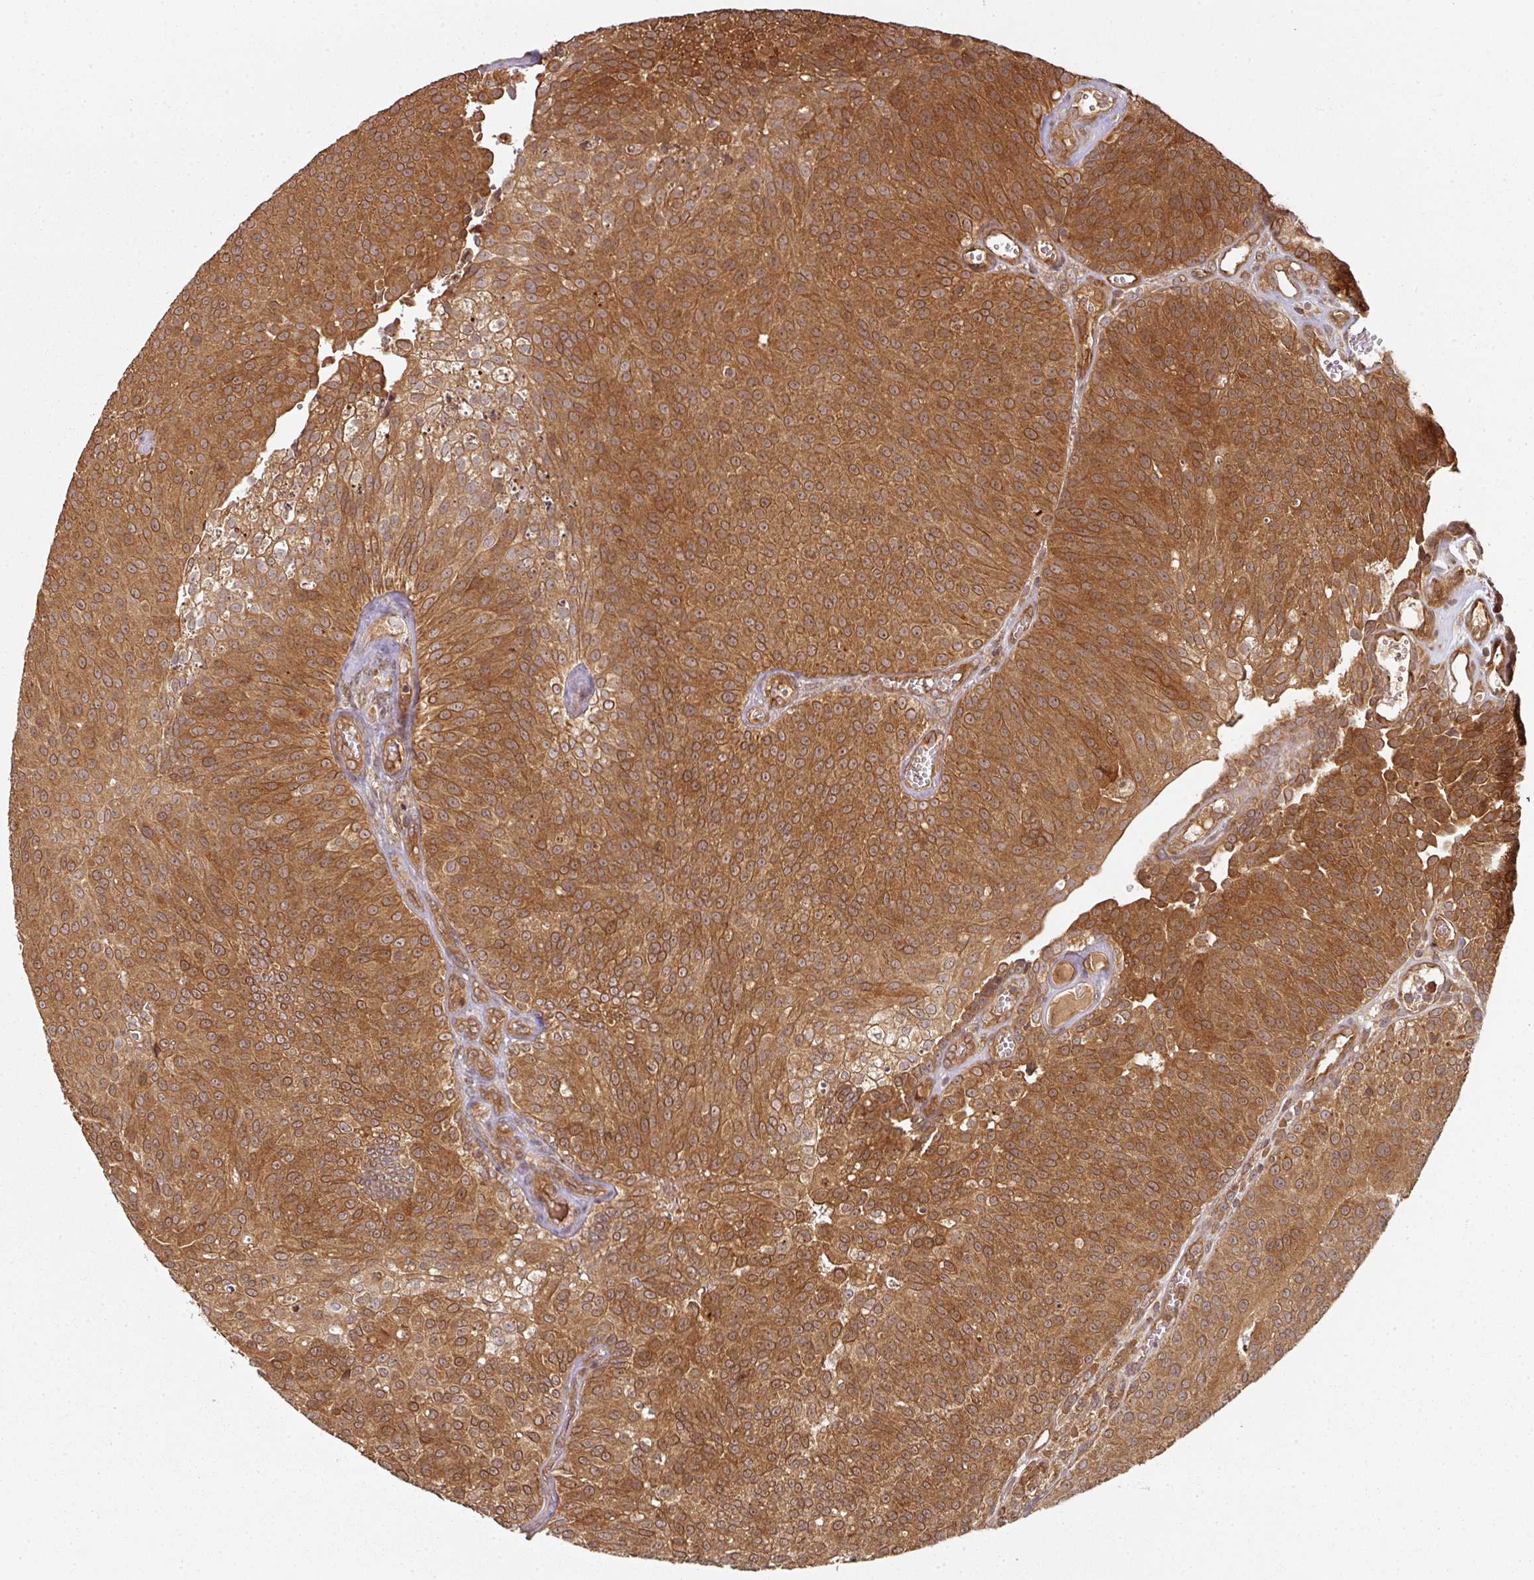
{"staining": {"intensity": "strong", "quantity": ">75%", "location": "cytoplasmic/membranous"}, "tissue": "urothelial cancer", "cell_type": "Tumor cells", "image_type": "cancer", "snomed": [{"axis": "morphology", "description": "Urothelial carcinoma, Low grade"}, {"axis": "topography", "description": "Urinary bladder"}], "caption": "Urothelial carcinoma (low-grade) stained with immunohistochemistry demonstrates strong cytoplasmic/membranous expression in about >75% of tumor cells.", "gene": "EIF4EBP2", "patient": {"sex": "female", "age": 79}}